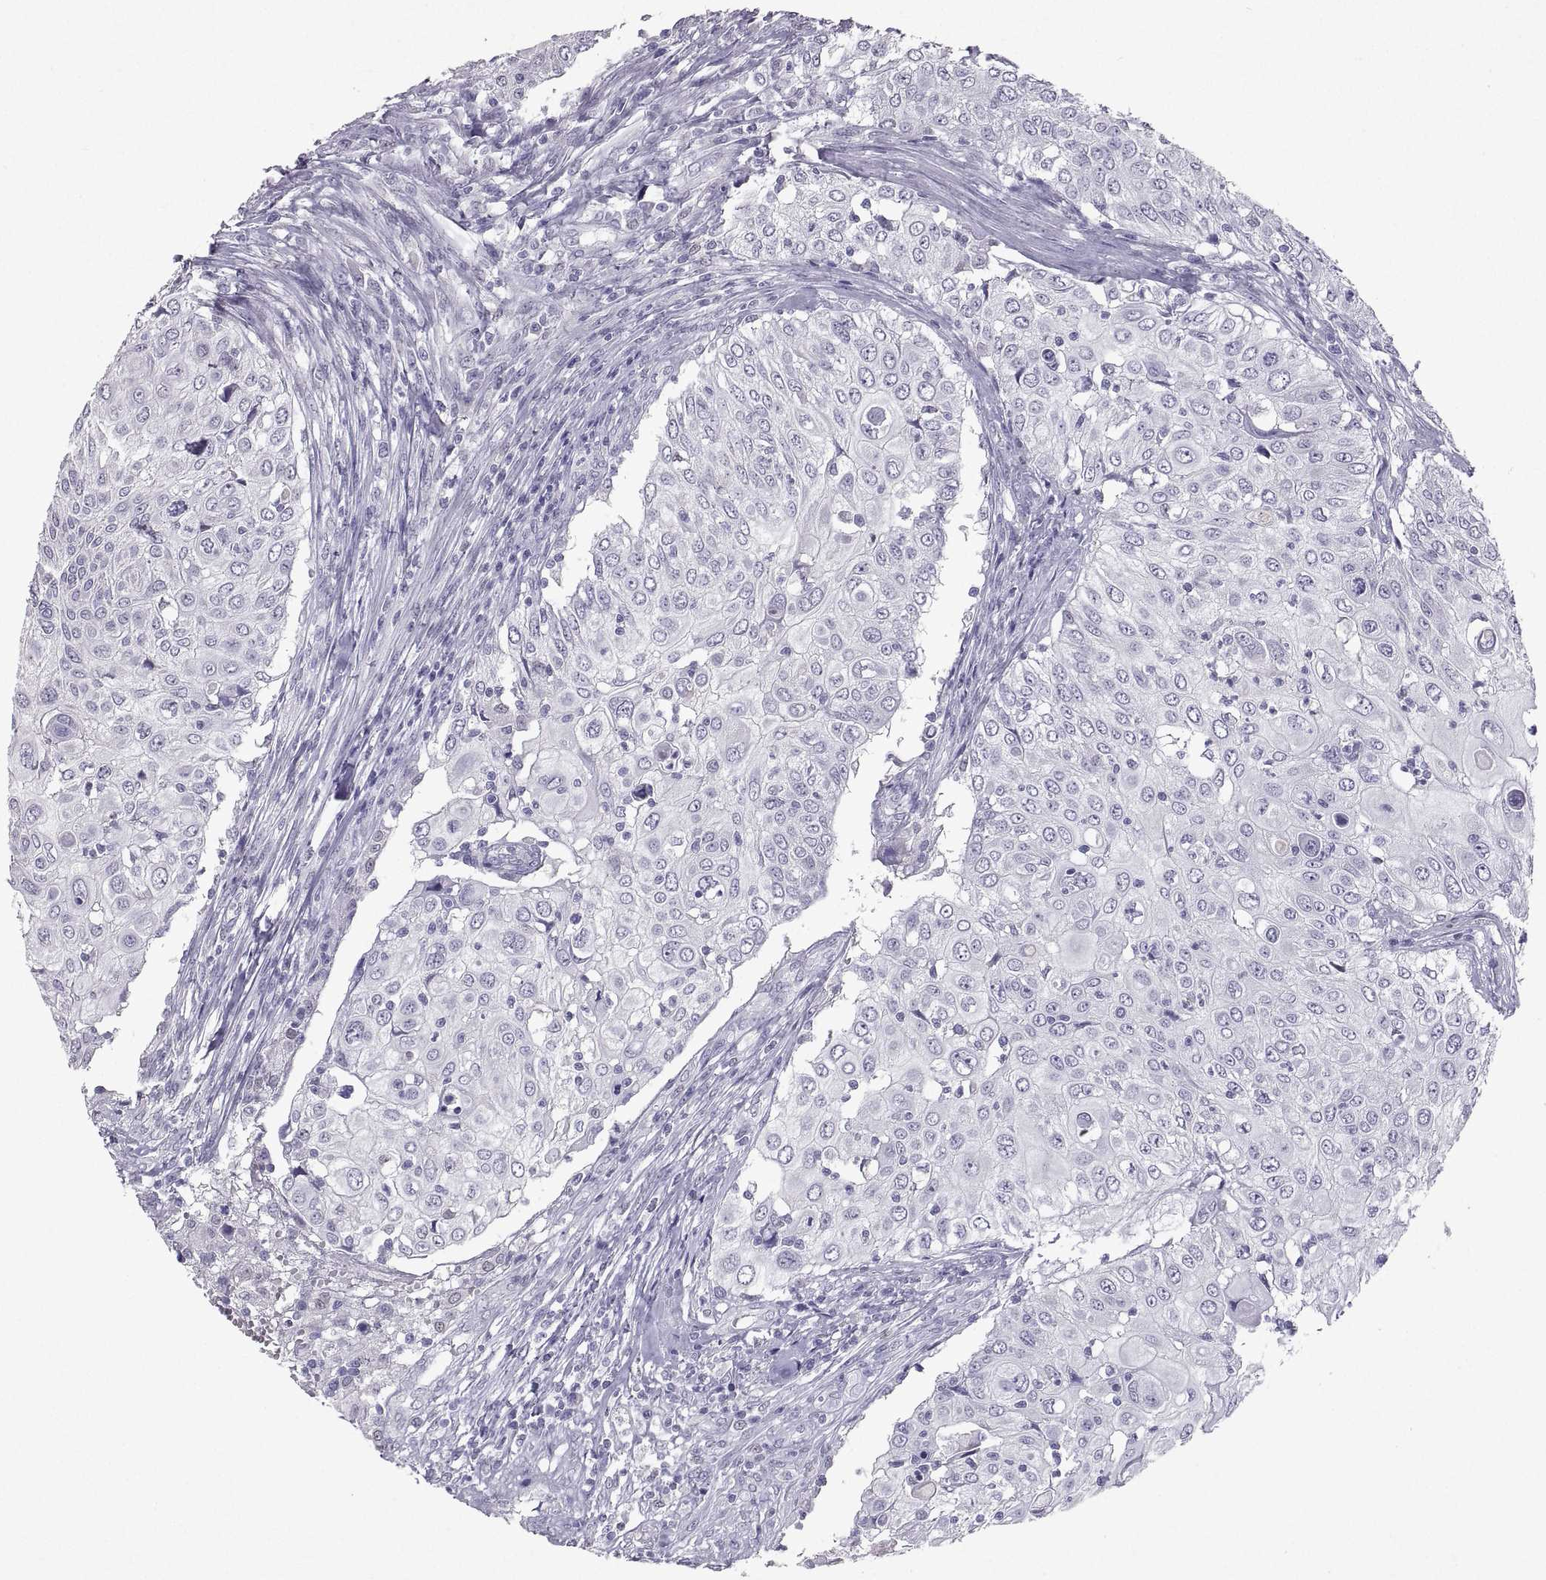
{"staining": {"intensity": "negative", "quantity": "none", "location": "none"}, "tissue": "urothelial cancer", "cell_type": "Tumor cells", "image_type": "cancer", "snomed": [{"axis": "morphology", "description": "Urothelial carcinoma, High grade"}, {"axis": "topography", "description": "Urinary bladder"}], "caption": "High magnification brightfield microscopy of urothelial cancer stained with DAB (brown) and counterstained with hematoxylin (blue): tumor cells show no significant positivity.", "gene": "SOX21", "patient": {"sex": "female", "age": 79}}